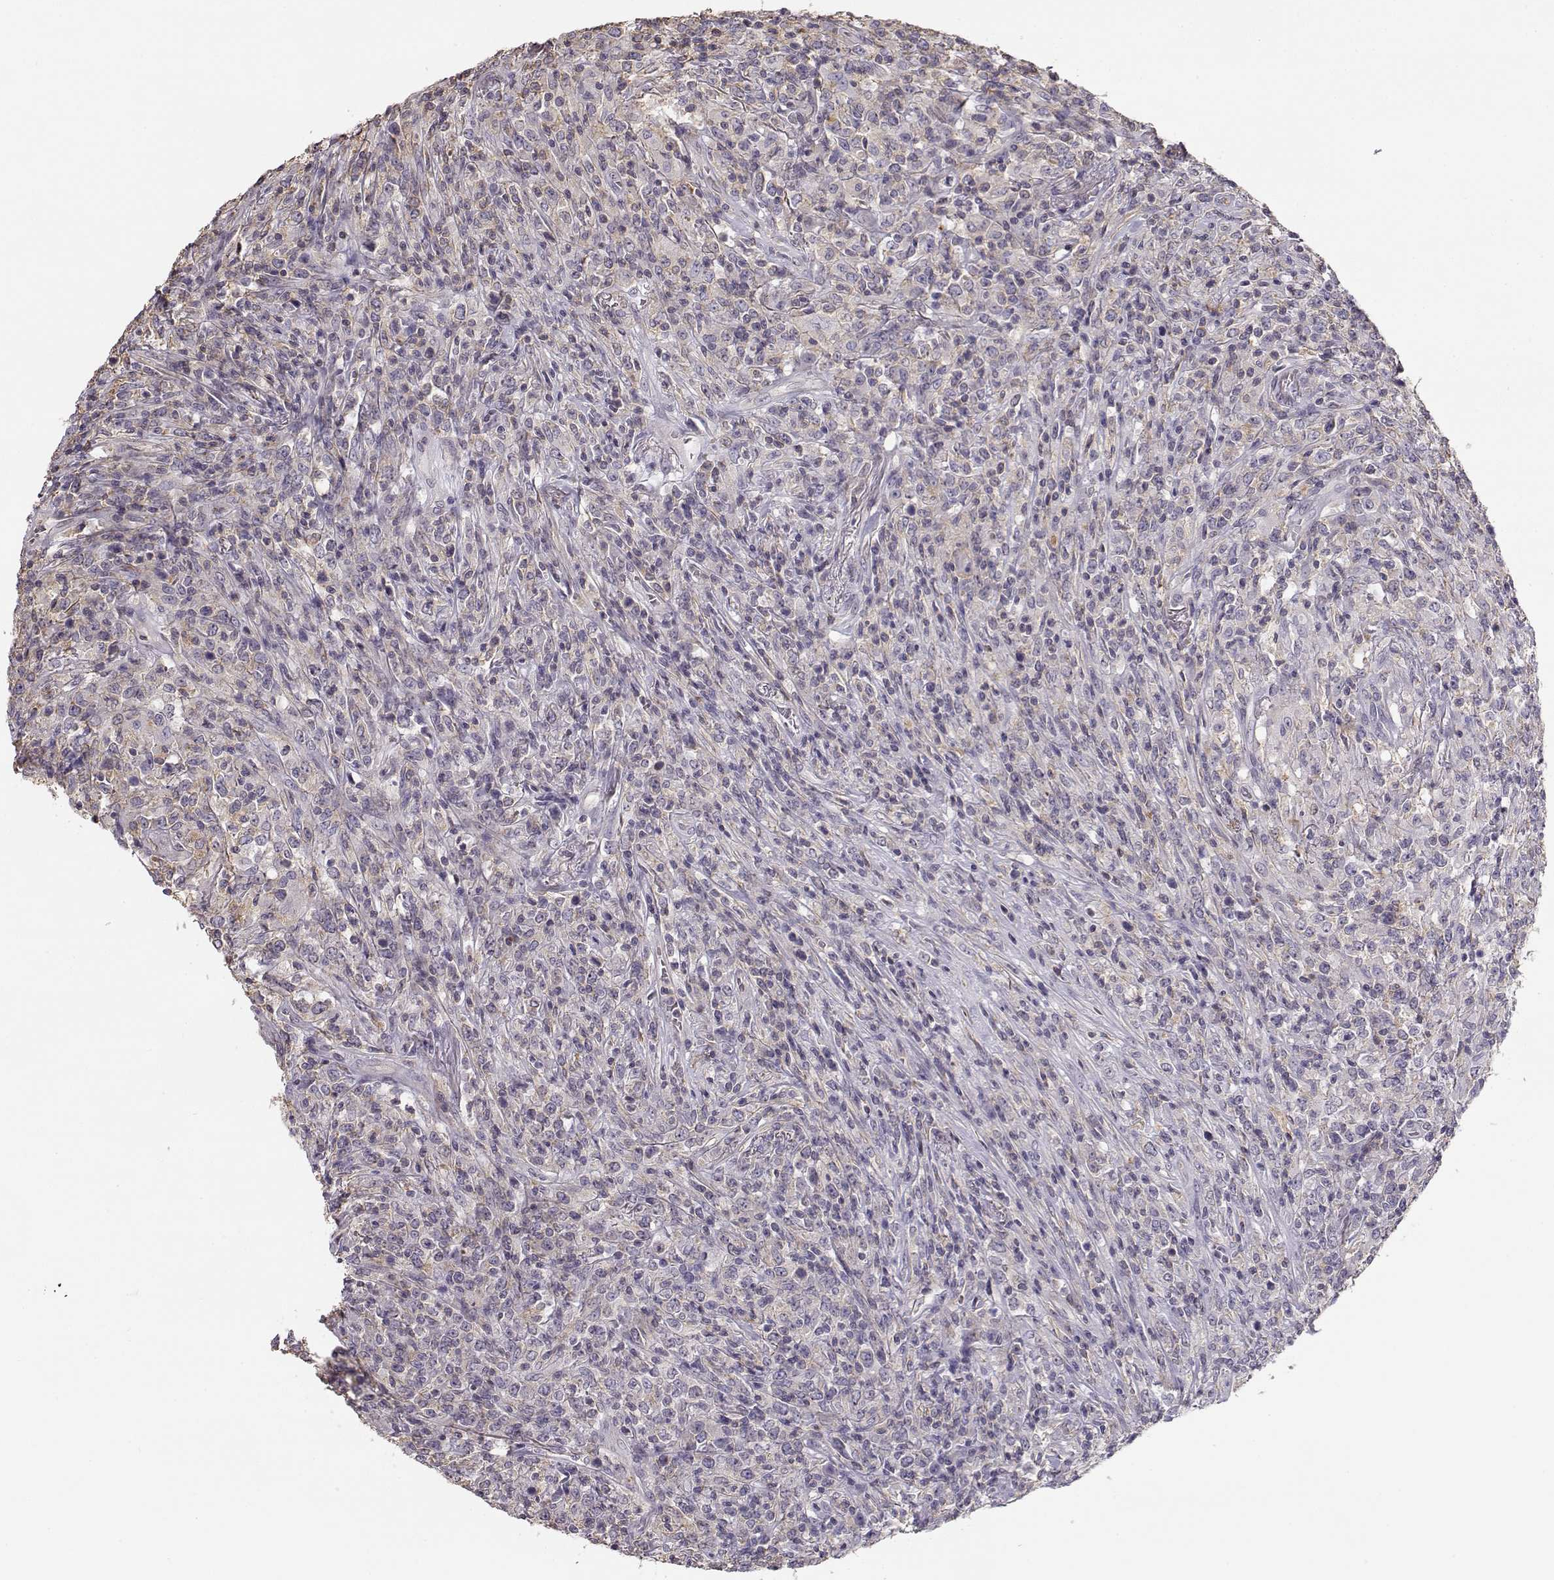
{"staining": {"intensity": "negative", "quantity": "none", "location": "none"}, "tissue": "lymphoma", "cell_type": "Tumor cells", "image_type": "cancer", "snomed": [{"axis": "morphology", "description": "Malignant lymphoma, non-Hodgkin's type, High grade"}, {"axis": "topography", "description": "Lung"}], "caption": "Tumor cells show no significant positivity in high-grade malignant lymphoma, non-Hodgkin's type.", "gene": "DAPL1", "patient": {"sex": "male", "age": 79}}